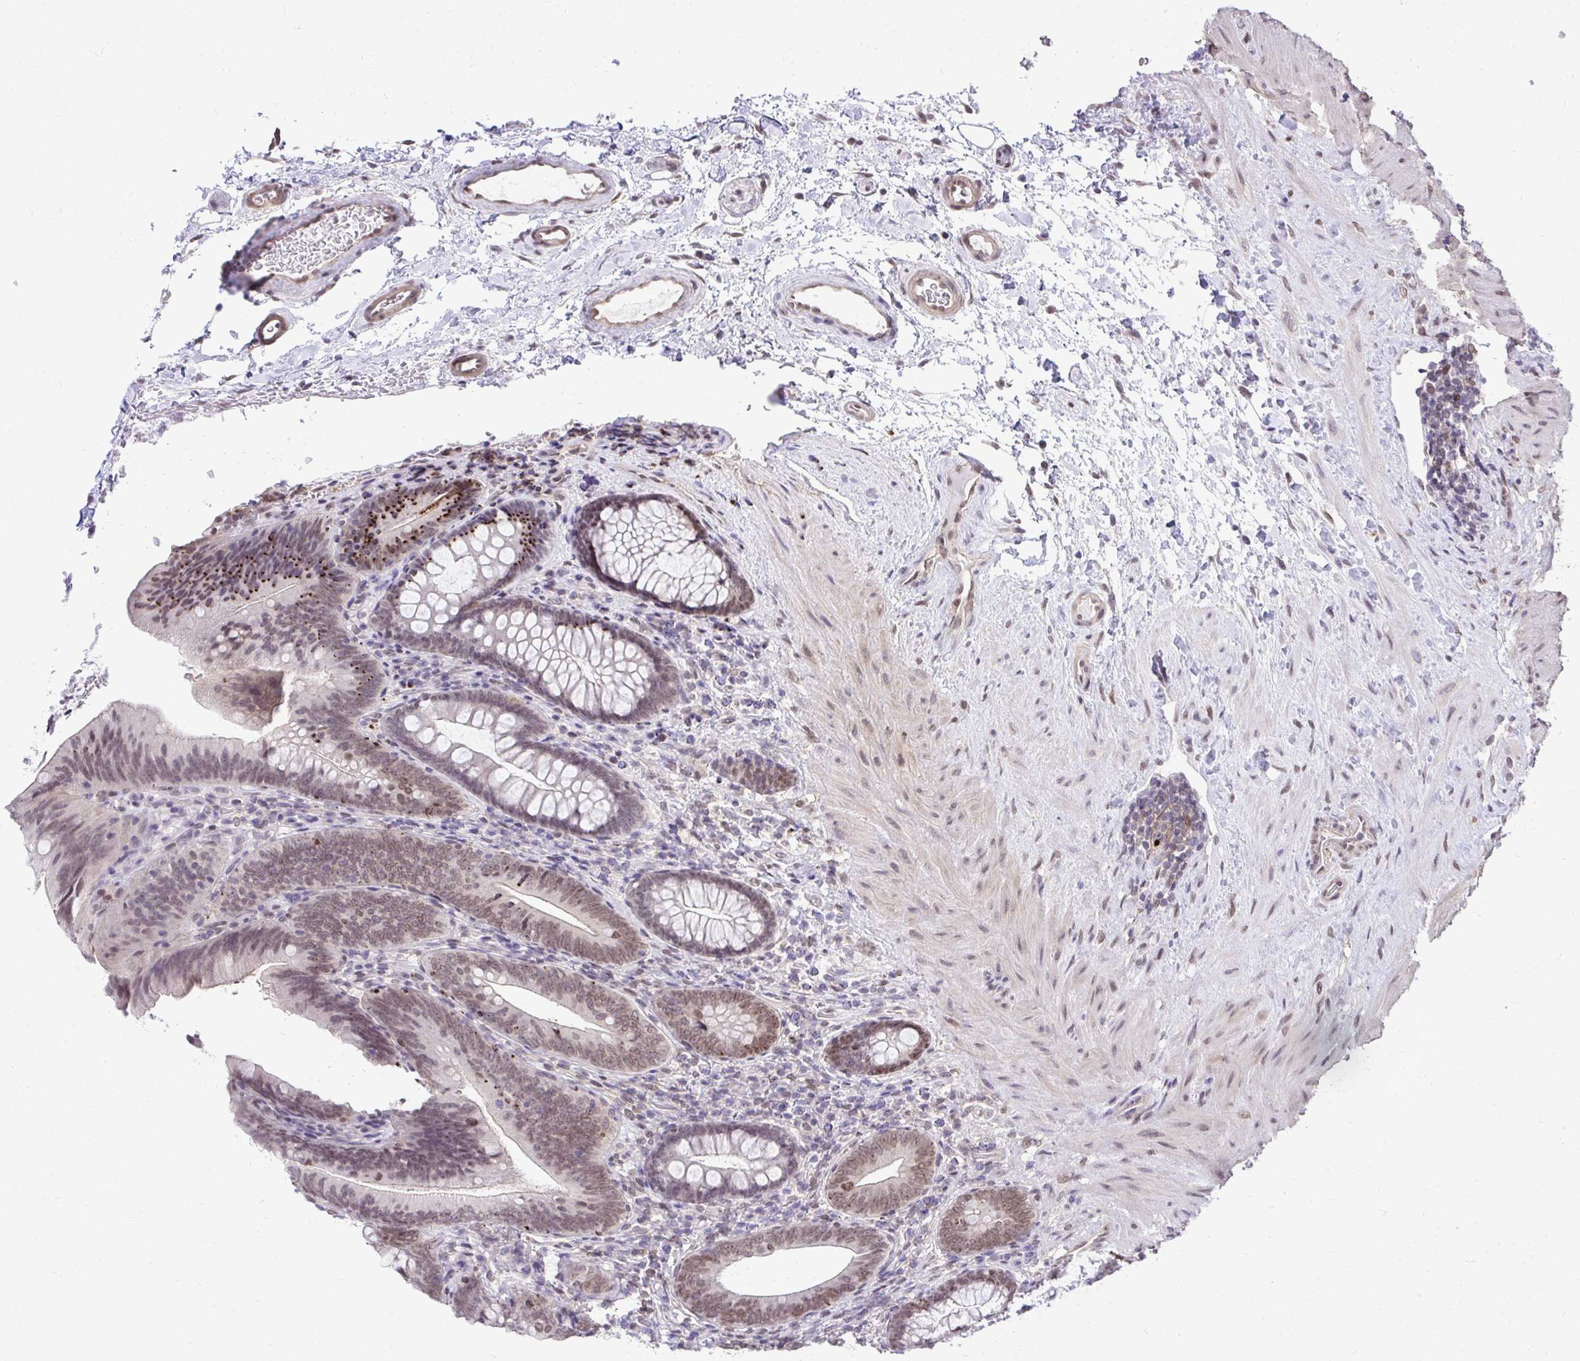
{"staining": {"intensity": "weak", "quantity": ">75%", "location": "nuclear"}, "tissue": "colon", "cell_type": "Endothelial cells", "image_type": "normal", "snomed": [{"axis": "morphology", "description": "Normal tissue, NOS"}, {"axis": "morphology", "description": "Adenoma, NOS"}, {"axis": "topography", "description": "Soft tissue"}, {"axis": "topography", "description": "Colon"}], "caption": "Unremarkable colon displays weak nuclear staining in about >75% of endothelial cells, visualized by immunohistochemistry.", "gene": "BANF1", "patient": {"sex": "male", "age": 47}}